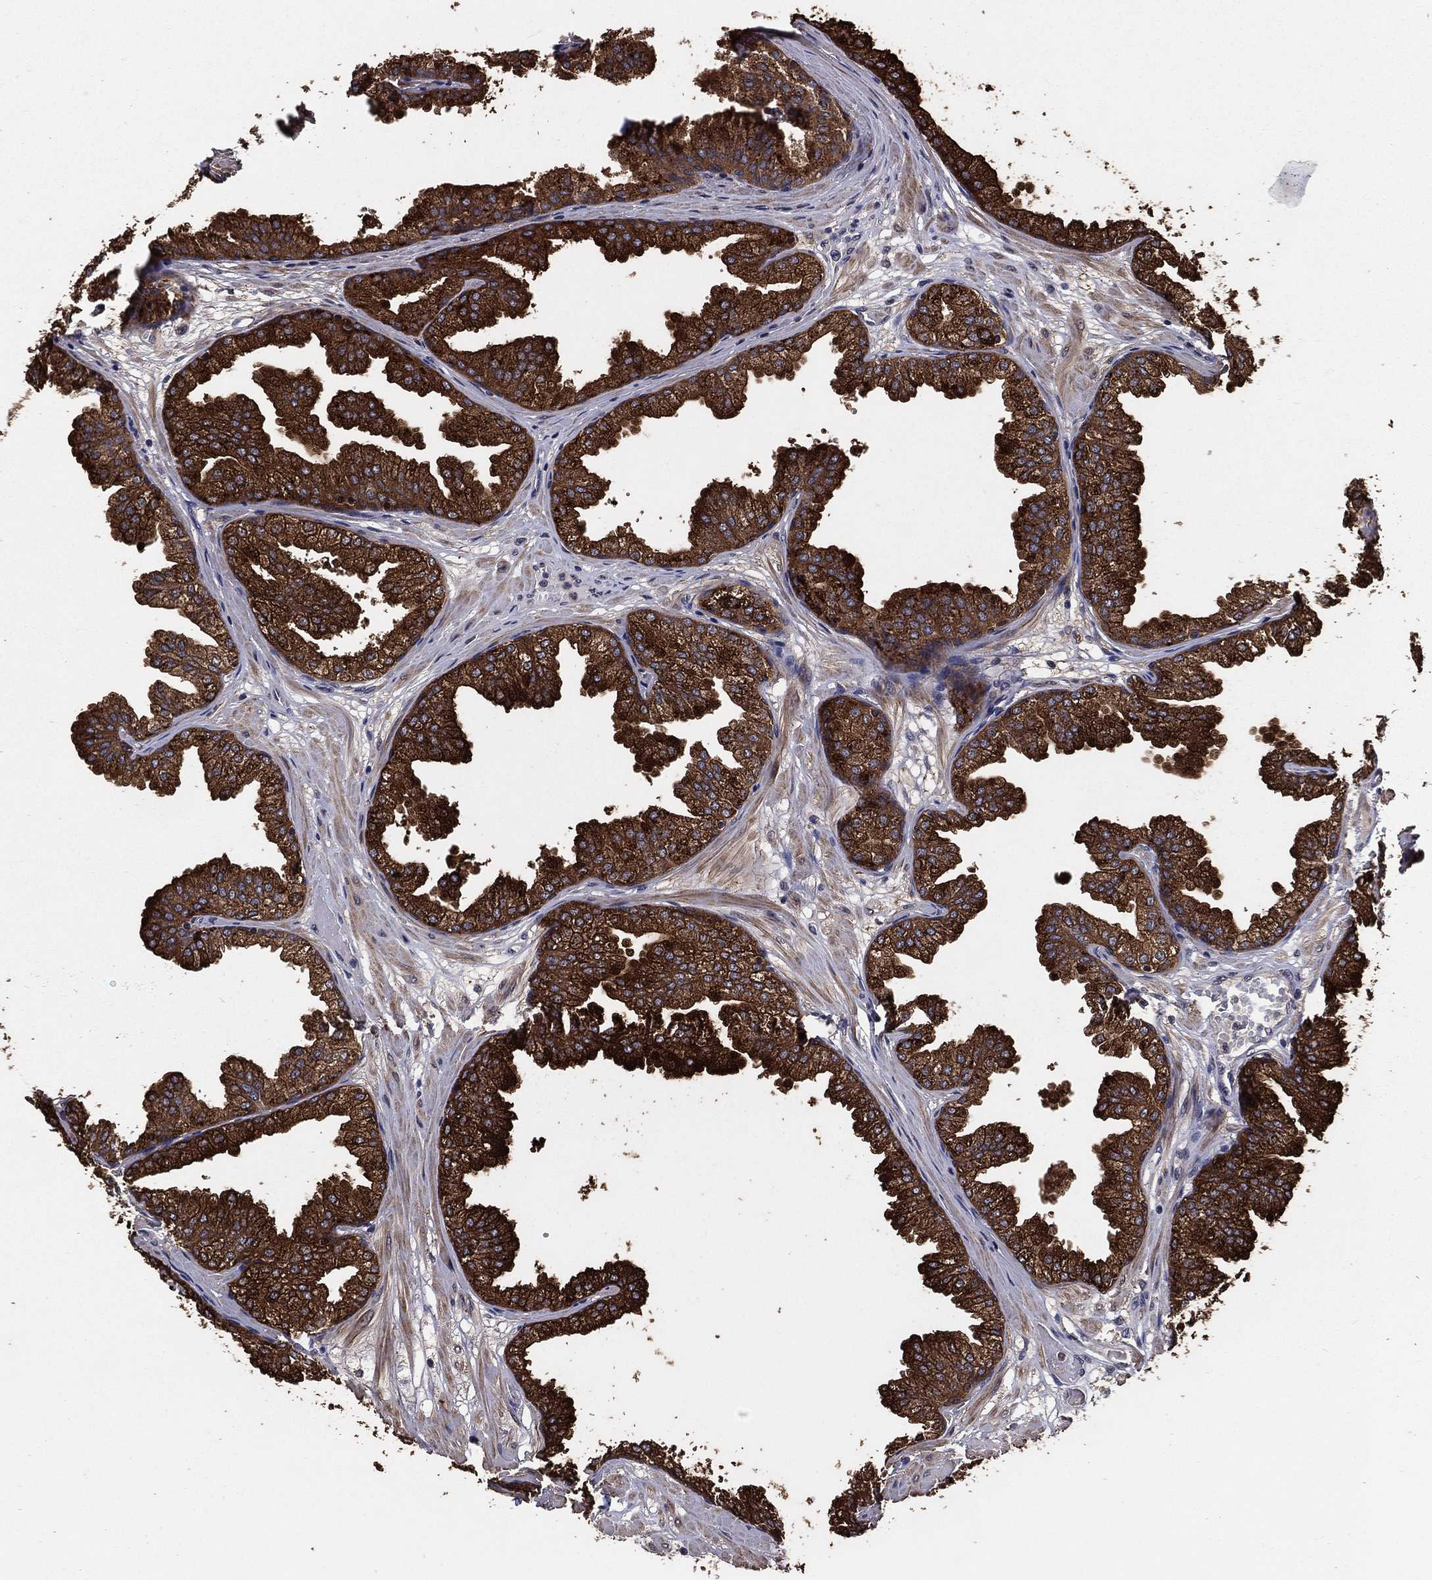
{"staining": {"intensity": "strong", "quantity": ">75%", "location": "cytoplasmic/membranous"}, "tissue": "prostate", "cell_type": "Glandular cells", "image_type": "normal", "snomed": [{"axis": "morphology", "description": "Normal tissue, NOS"}, {"axis": "topography", "description": "Prostate"}], "caption": "Brown immunohistochemical staining in normal human prostate shows strong cytoplasmic/membranous positivity in approximately >75% of glandular cells.", "gene": "PCNT", "patient": {"sex": "male", "age": 37}}